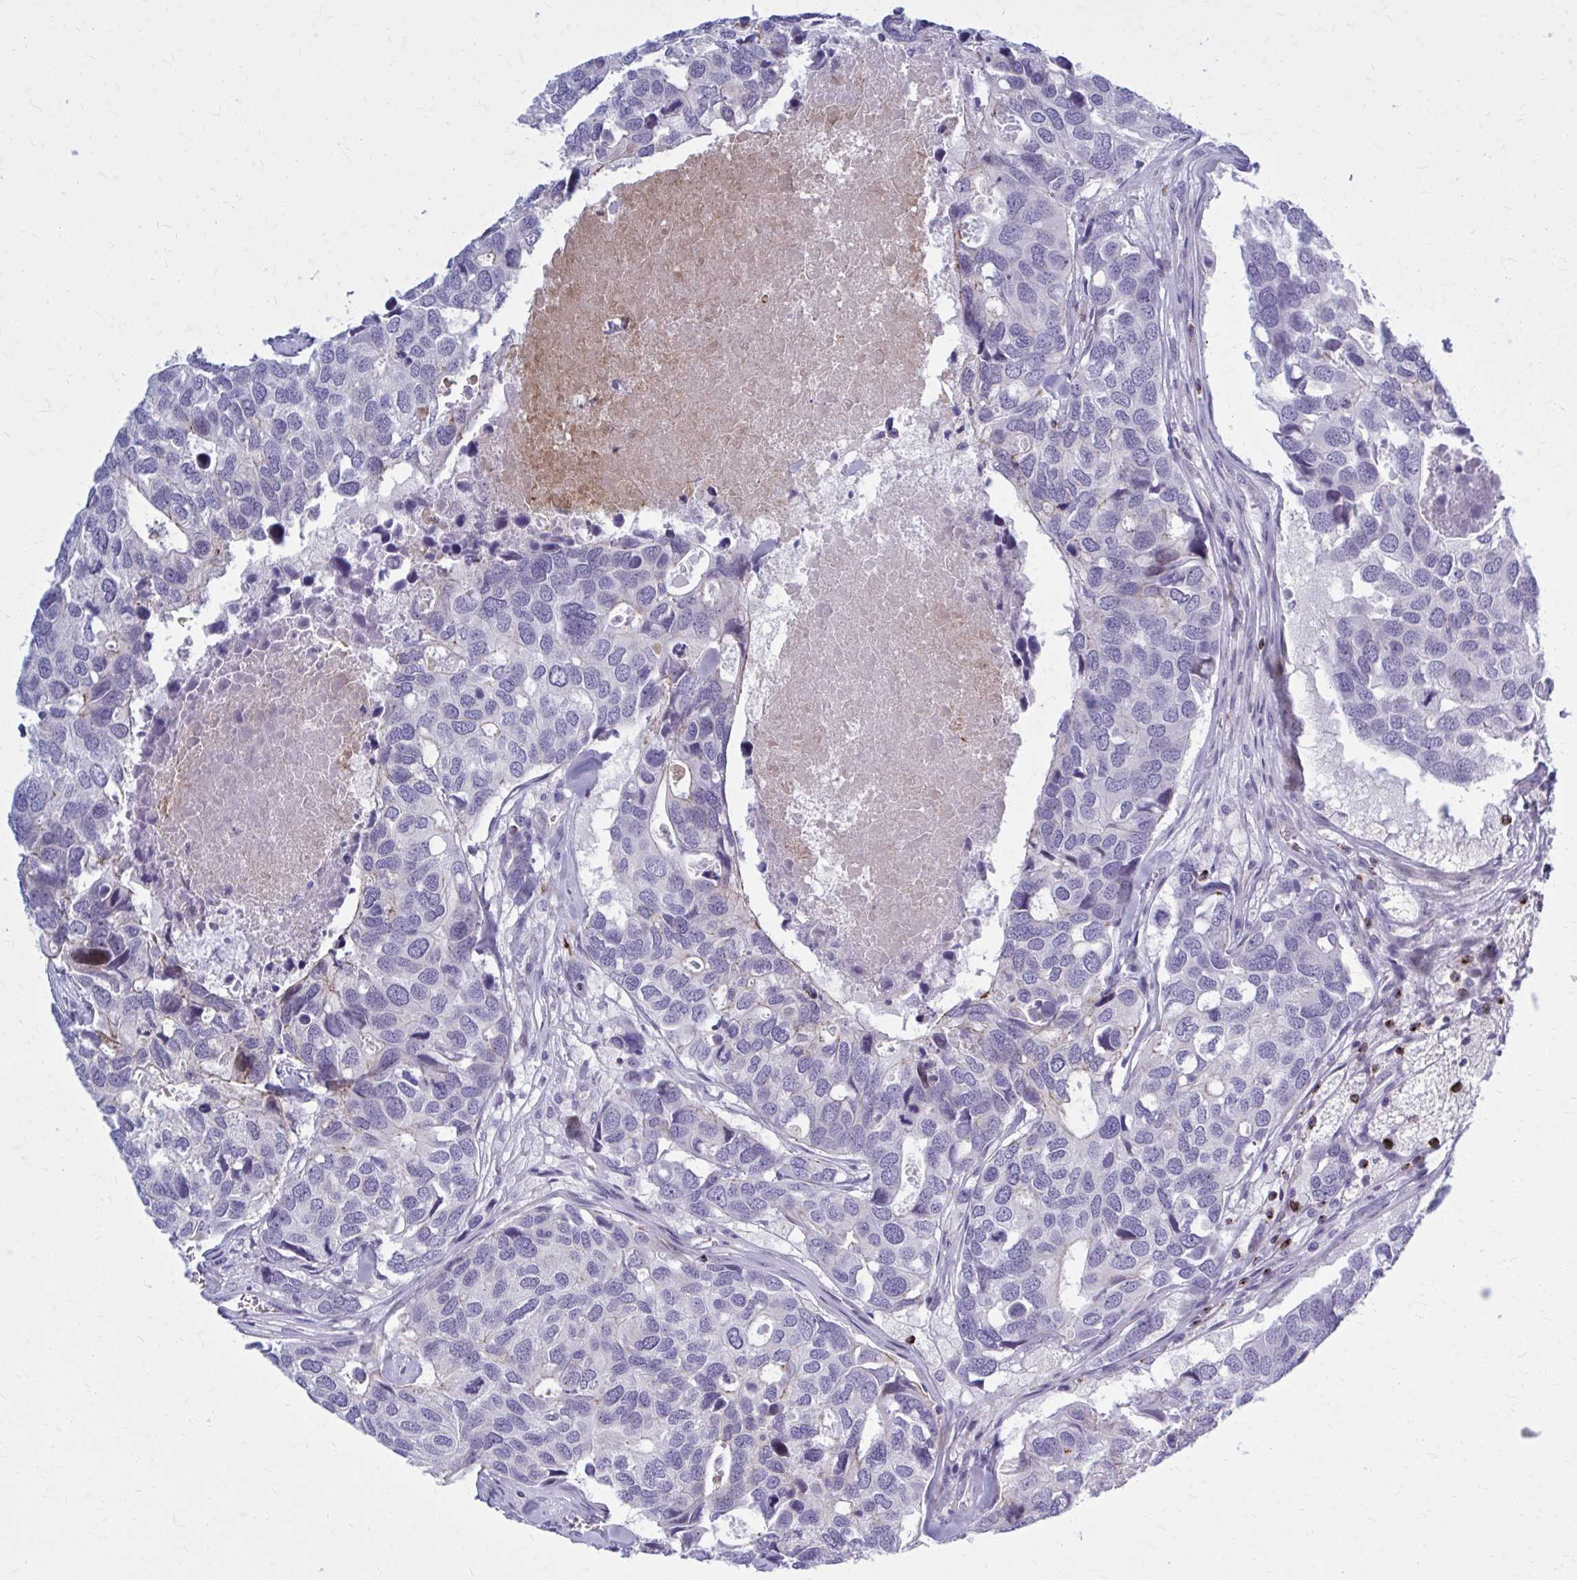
{"staining": {"intensity": "negative", "quantity": "none", "location": "none"}, "tissue": "breast cancer", "cell_type": "Tumor cells", "image_type": "cancer", "snomed": [{"axis": "morphology", "description": "Duct carcinoma"}, {"axis": "topography", "description": "Breast"}], "caption": "This is an IHC photomicrograph of breast intraductal carcinoma. There is no staining in tumor cells.", "gene": "PEDS1", "patient": {"sex": "female", "age": 83}}